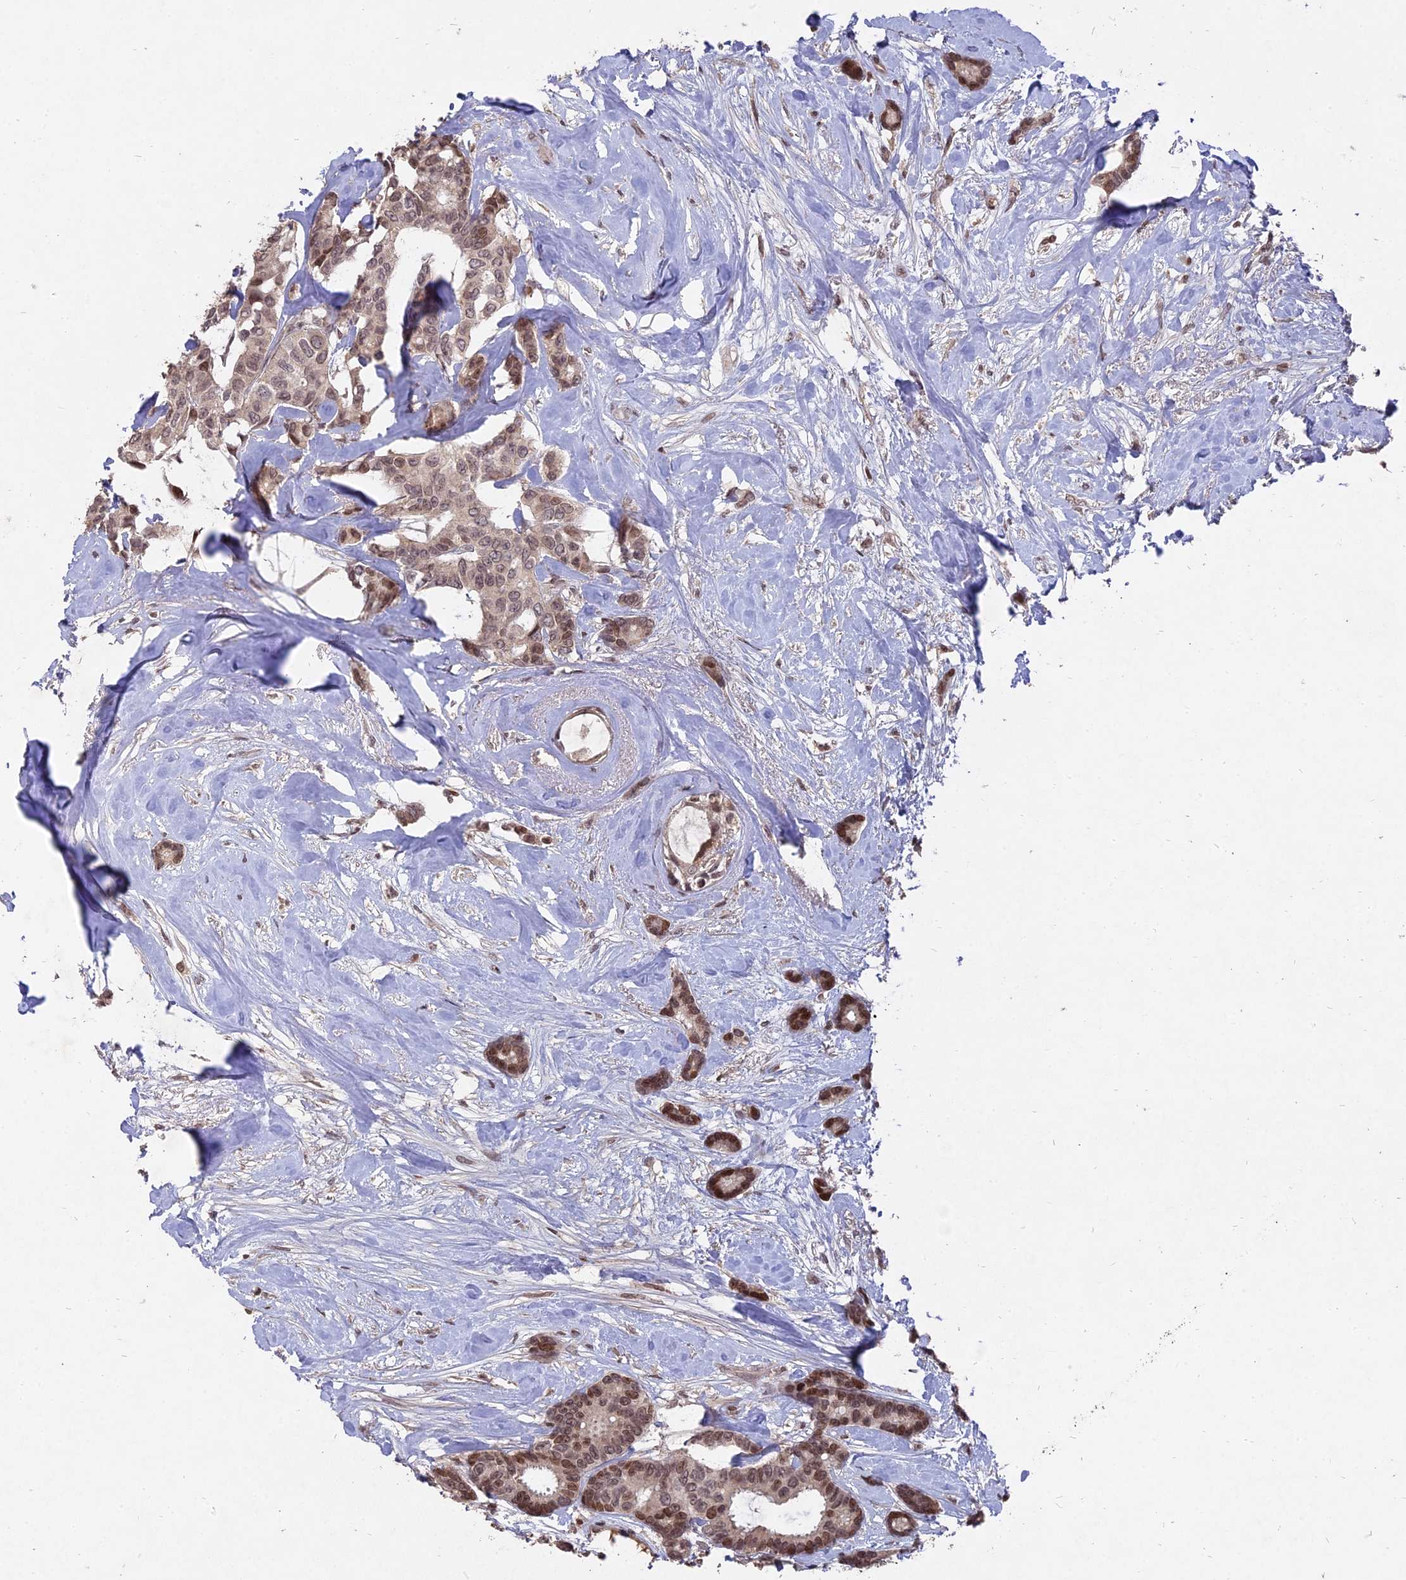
{"staining": {"intensity": "moderate", "quantity": ">75%", "location": "nuclear"}, "tissue": "breast cancer", "cell_type": "Tumor cells", "image_type": "cancer", "snomed": [{"axis": "morphology", "description": "Duct carcinoma"}, {"axis": "topography", "description": "Breast"}], "caption": "The image shows immunohistochemical staining of breast cancer (intraductal carcinoma). There is moderate nuclear staining is seen in about >75% of tumor cells.", "gene": "NR1H3", "patient": {"sex": "female", "age": 87}}